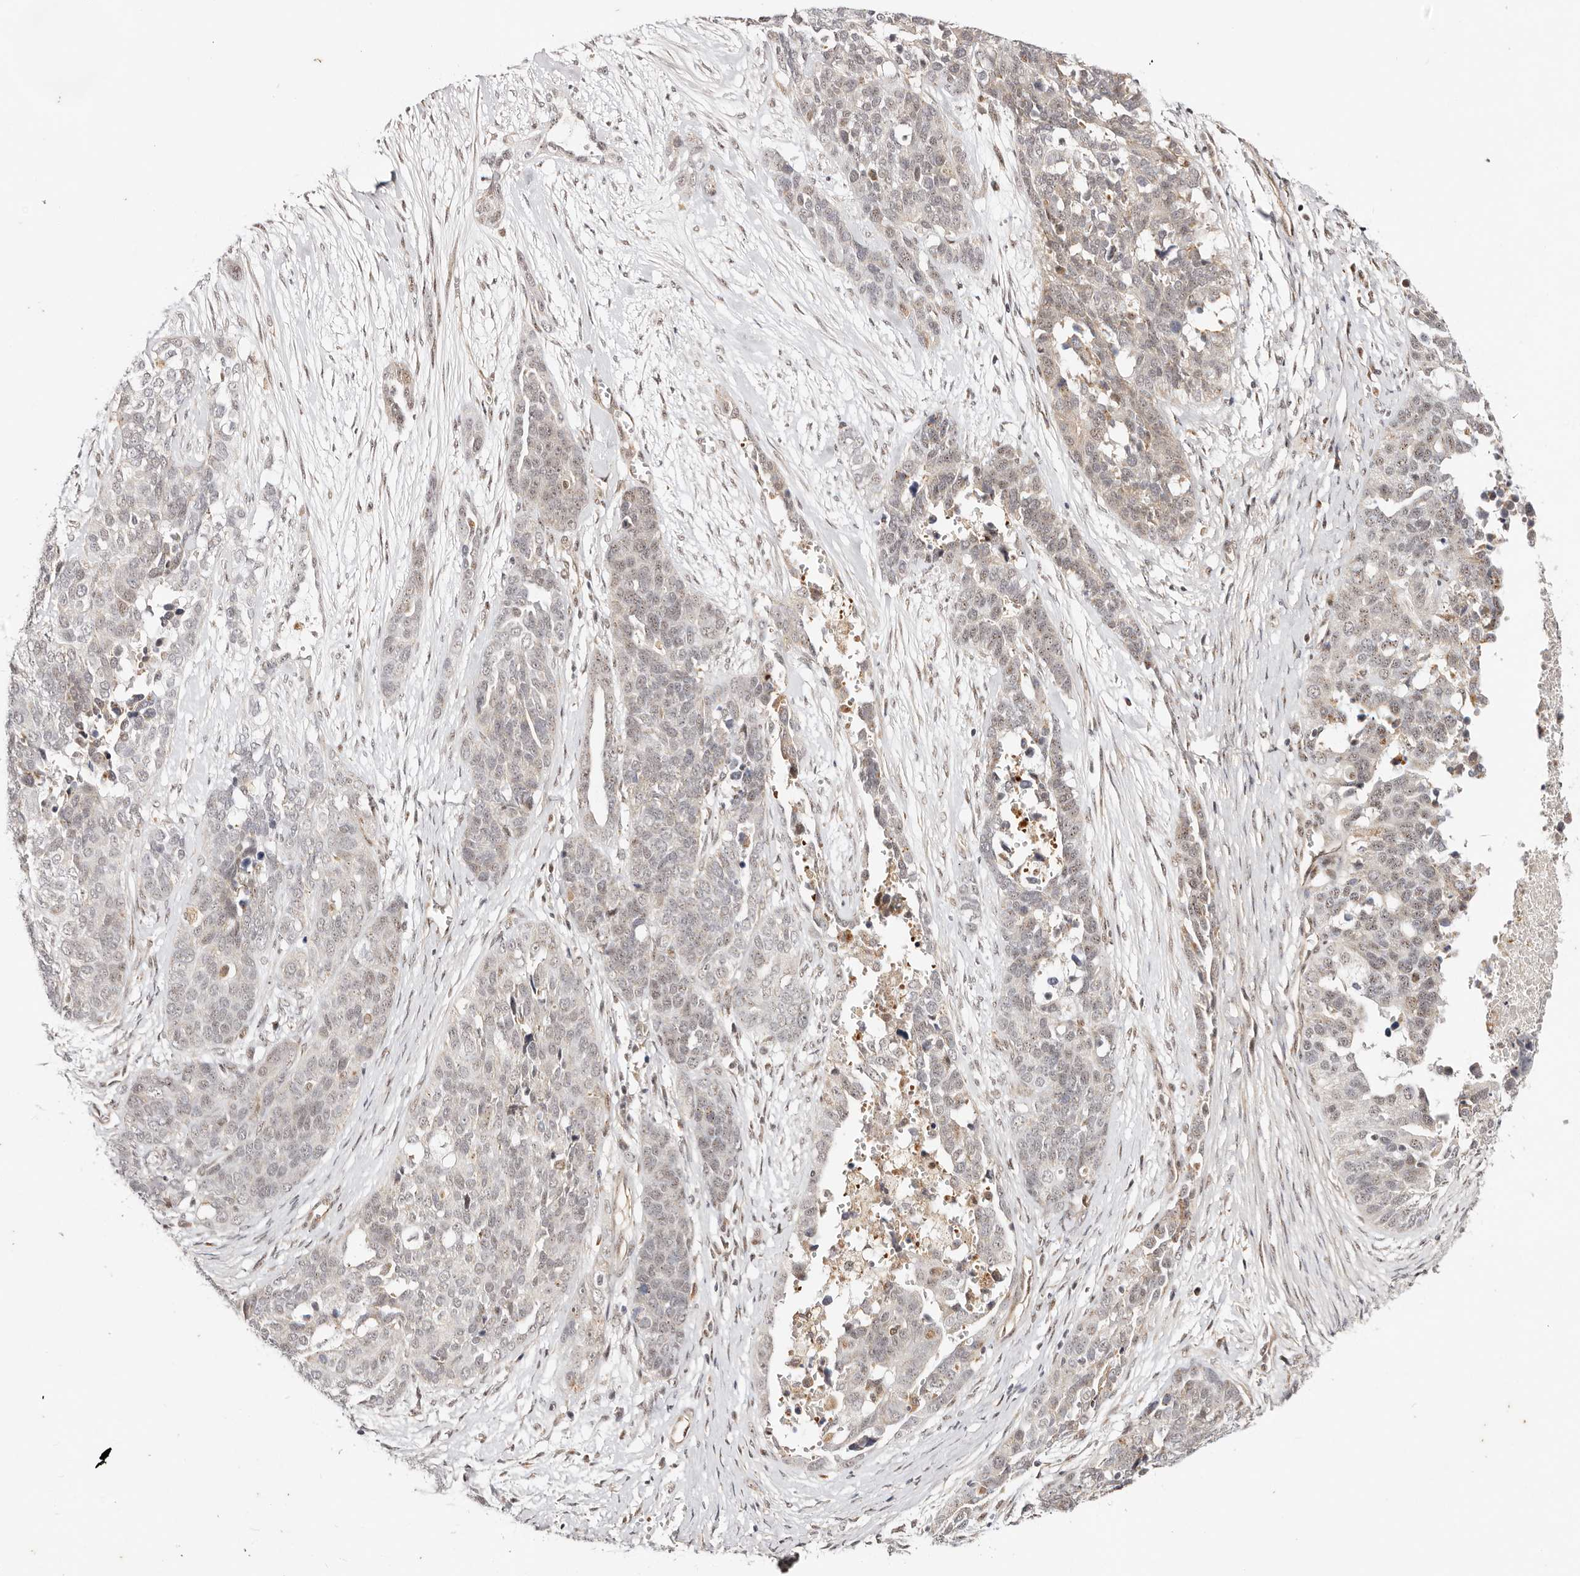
{"staining": {"intensity": "weak", "quantity": ">75%", "location": "nuclear"}, "tissue": "ovarian cancer", "cell_type": "Tumor cells", "image_type": "cancer", "snomed": [{"axis": "morphology", "description": "Cystadenocarcinoma, serous, NOS"}, {"axis": "topography", "description": "Ovary"}], "caption": "Ovarian serous cystadenocarcinoma stained for a protein (brown) reveals weak nuclear positive positivity in approximately >75% of tumor cells.", "gene": "WRN", "patient": {"sex": "female", "age": 44}}